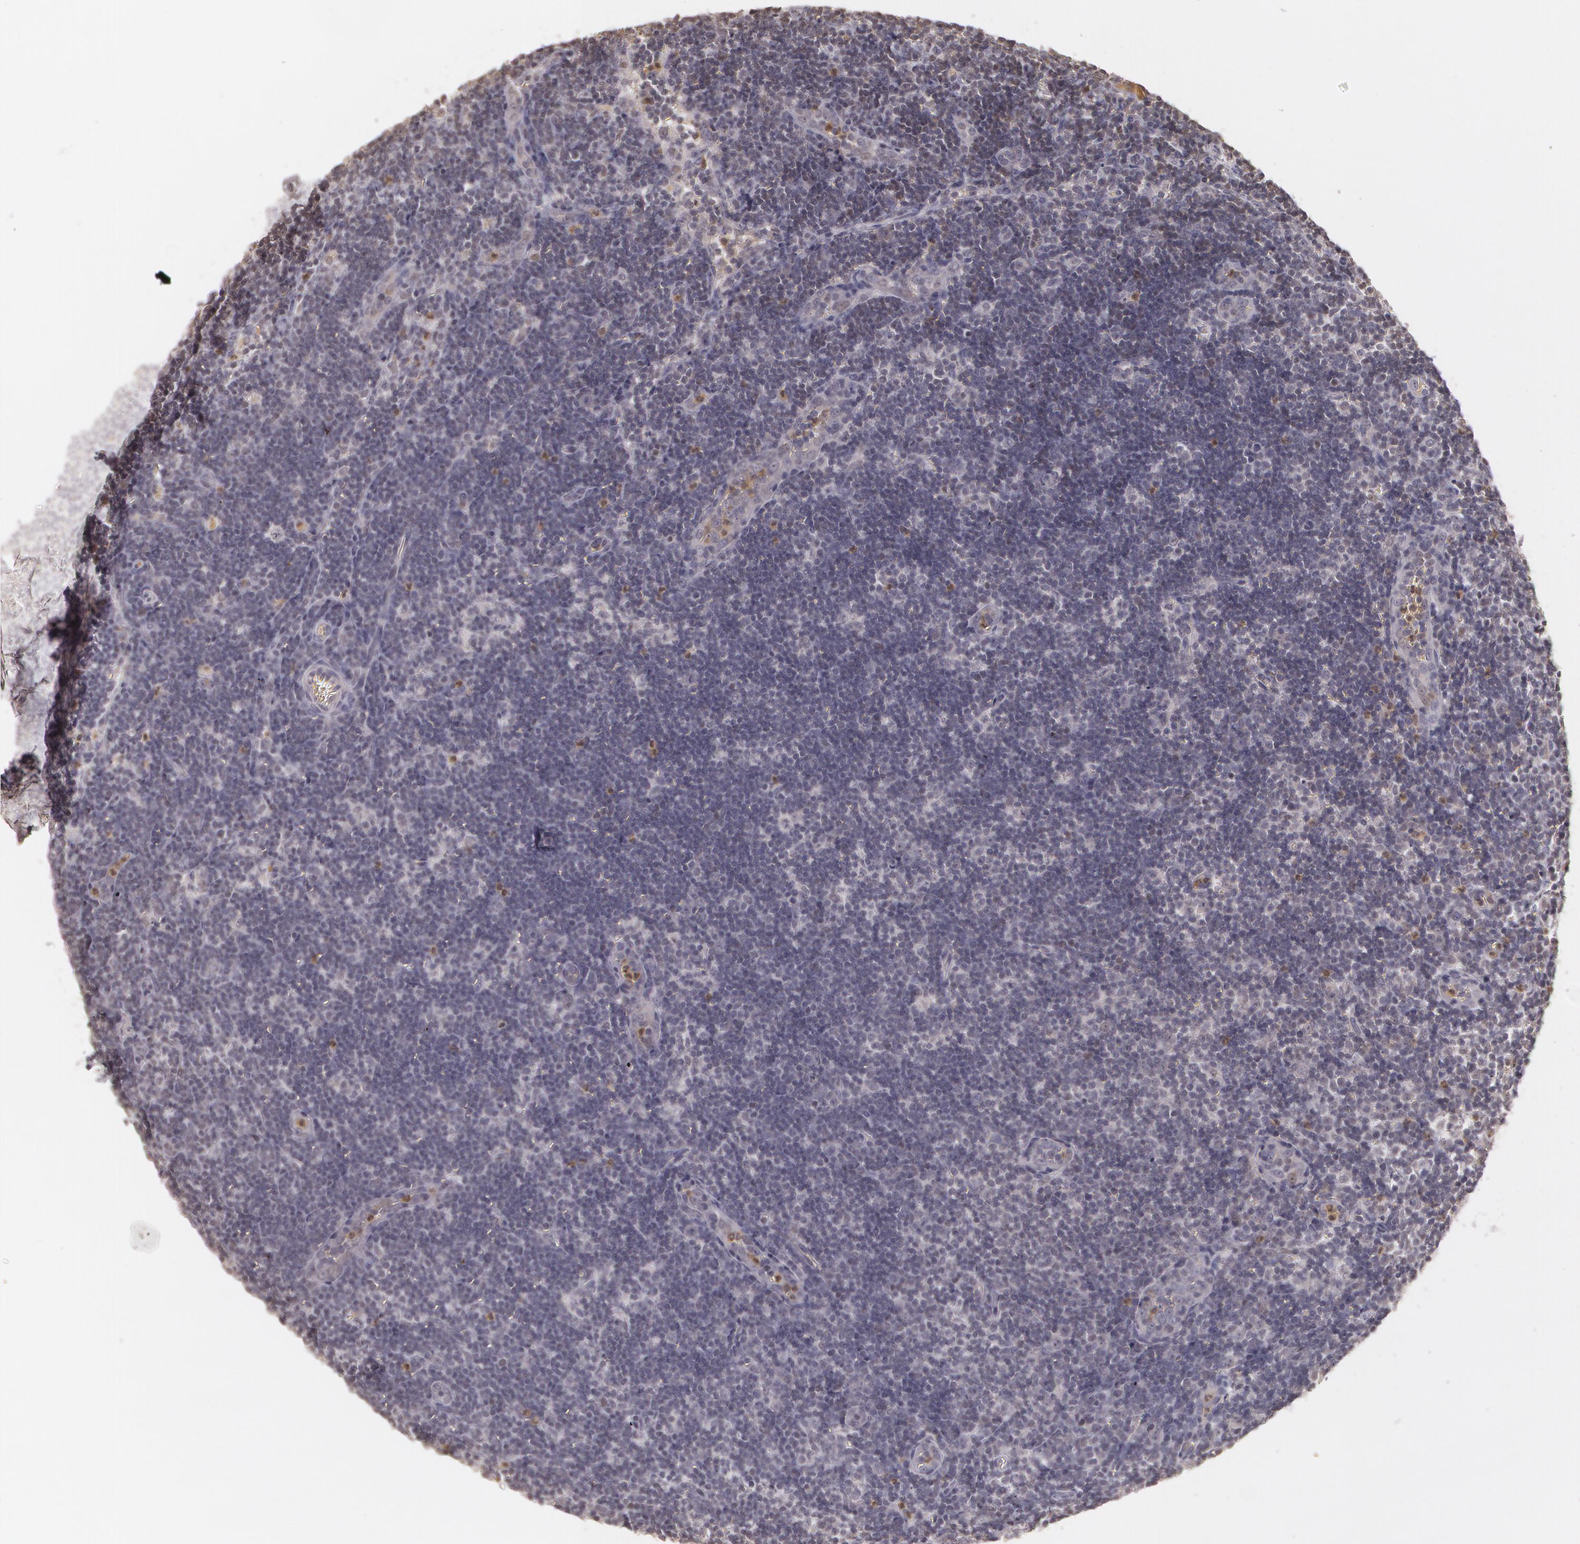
{"staining": {"intensity": "weak", "quantity": "<25%", "location": "nuclear"}, "tissue": "lymph node", "cell_type": "Non-germinal center cells", "image_type": "normal", "snomed": [{"axis": "morphology", "description": "Normal tissue, NOS"}, {"axis": "morphology", "description": "Inflammation, NOS"}, {"axis": "topography", "description": "Lymph node"}, {"axis": "topography", "description": "Salivary gland"}], "caption": "Immunohistochemistry micrograph of normal lymph node stained for a protein (brown), which demonstrates no staining in non-germinal center cells.", "gene": "LRG1", "patient": {"sex": "male", "age": 3}}